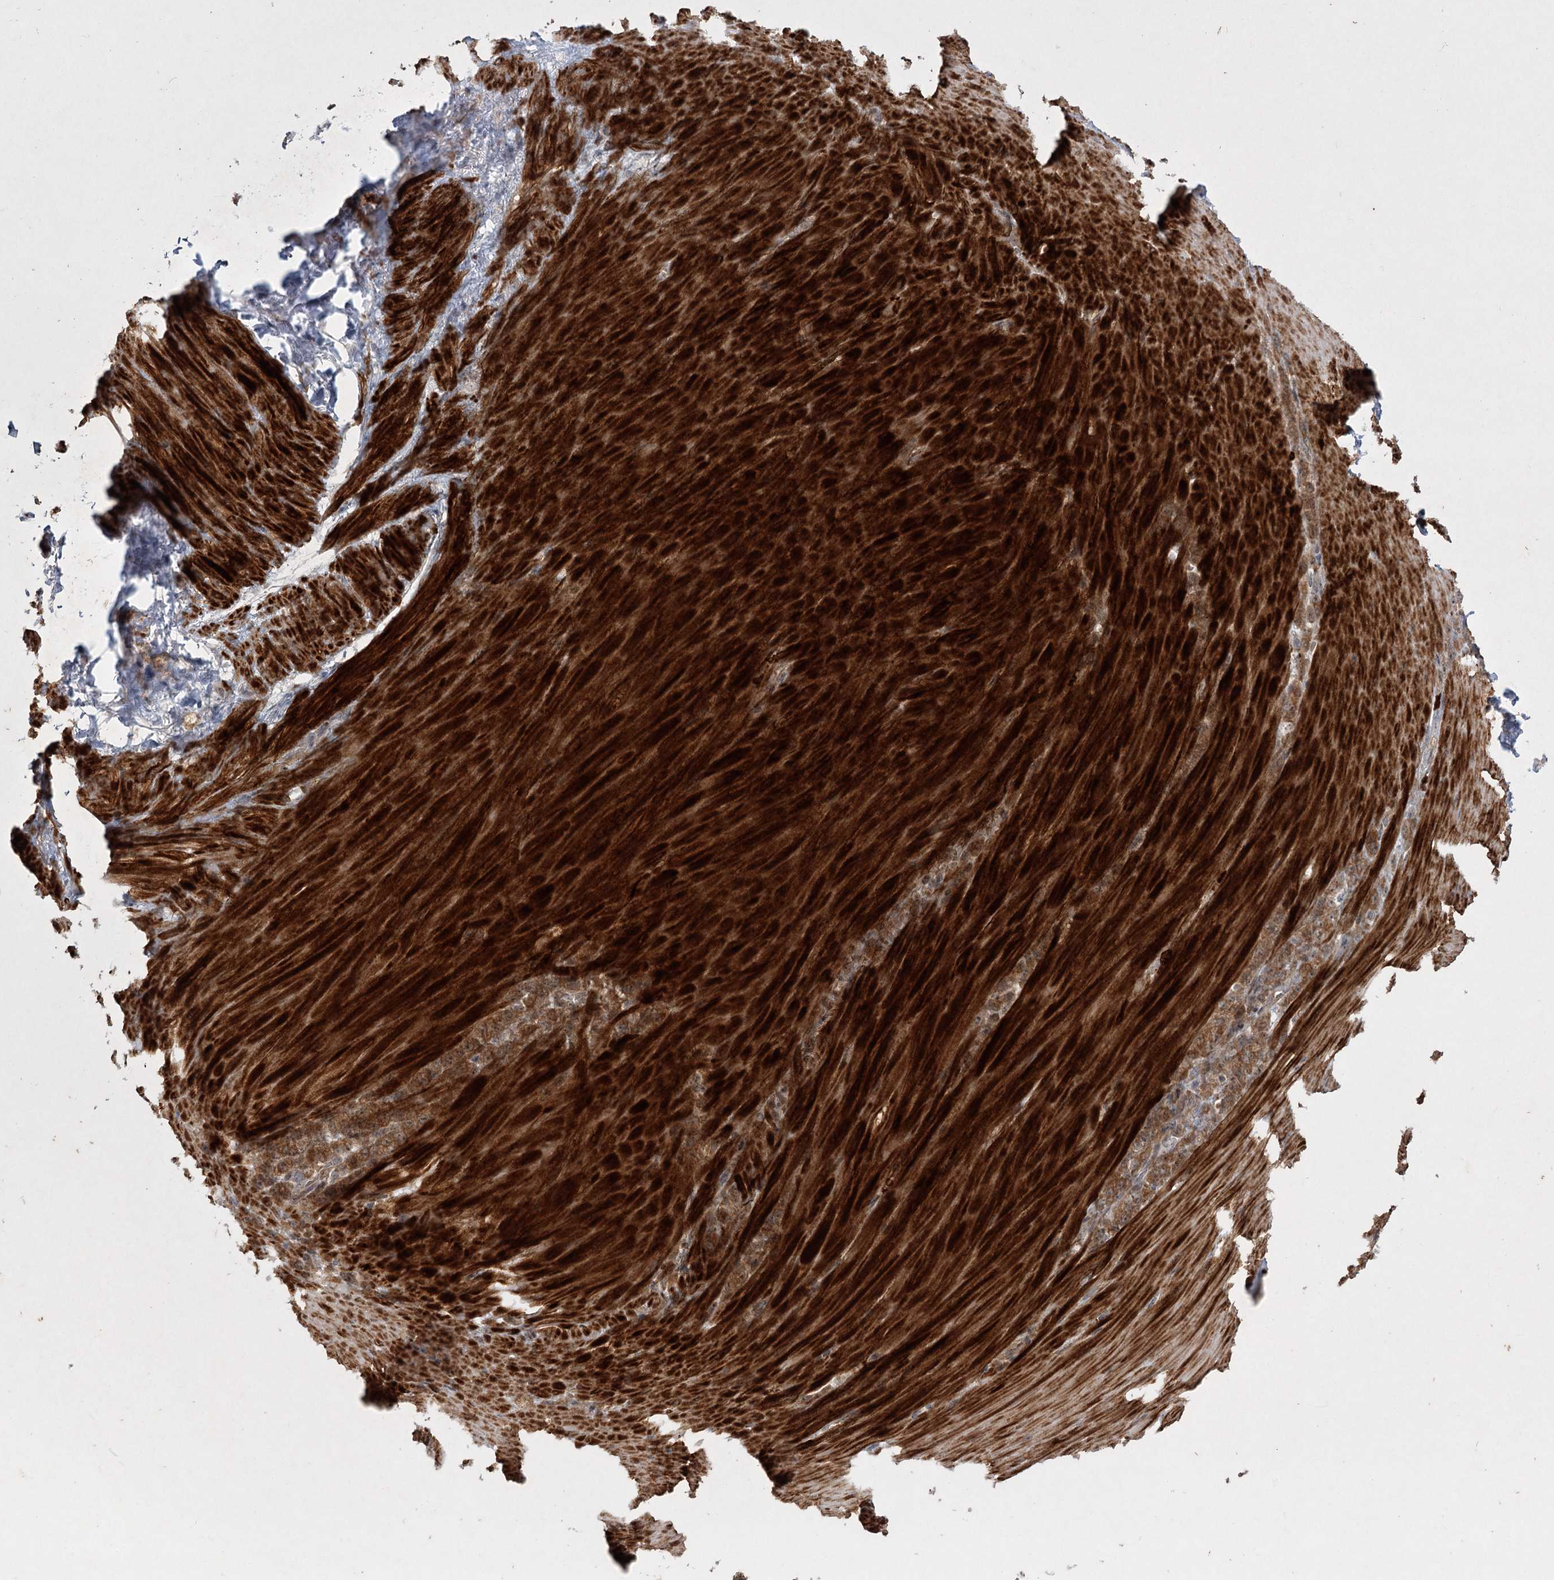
{"staining": {"intensity": "moderate", "quantity": ">75%", "location": "cytoplasmic/membranous"}, "tissue": "stomach cancer", "cell_type": "Tumor cells", "image_type": "cancer", "snomed": [{"axis": "morphology", "description": "Normal tissue, NOS"}, {"axis": "morphology", "description": "Adenocarcinoma, NOS"}, {"axis": "topography", "description": "Stomach"}], "caption": "There is medium levels of moderate cytoplasmic/membranous expression in tumor cells of stomach cancer, as demonstrated by immunohistochemical staining (brown color).", "gene": "SH2D3A", "patient": {"sex": "male", "age": 82}}